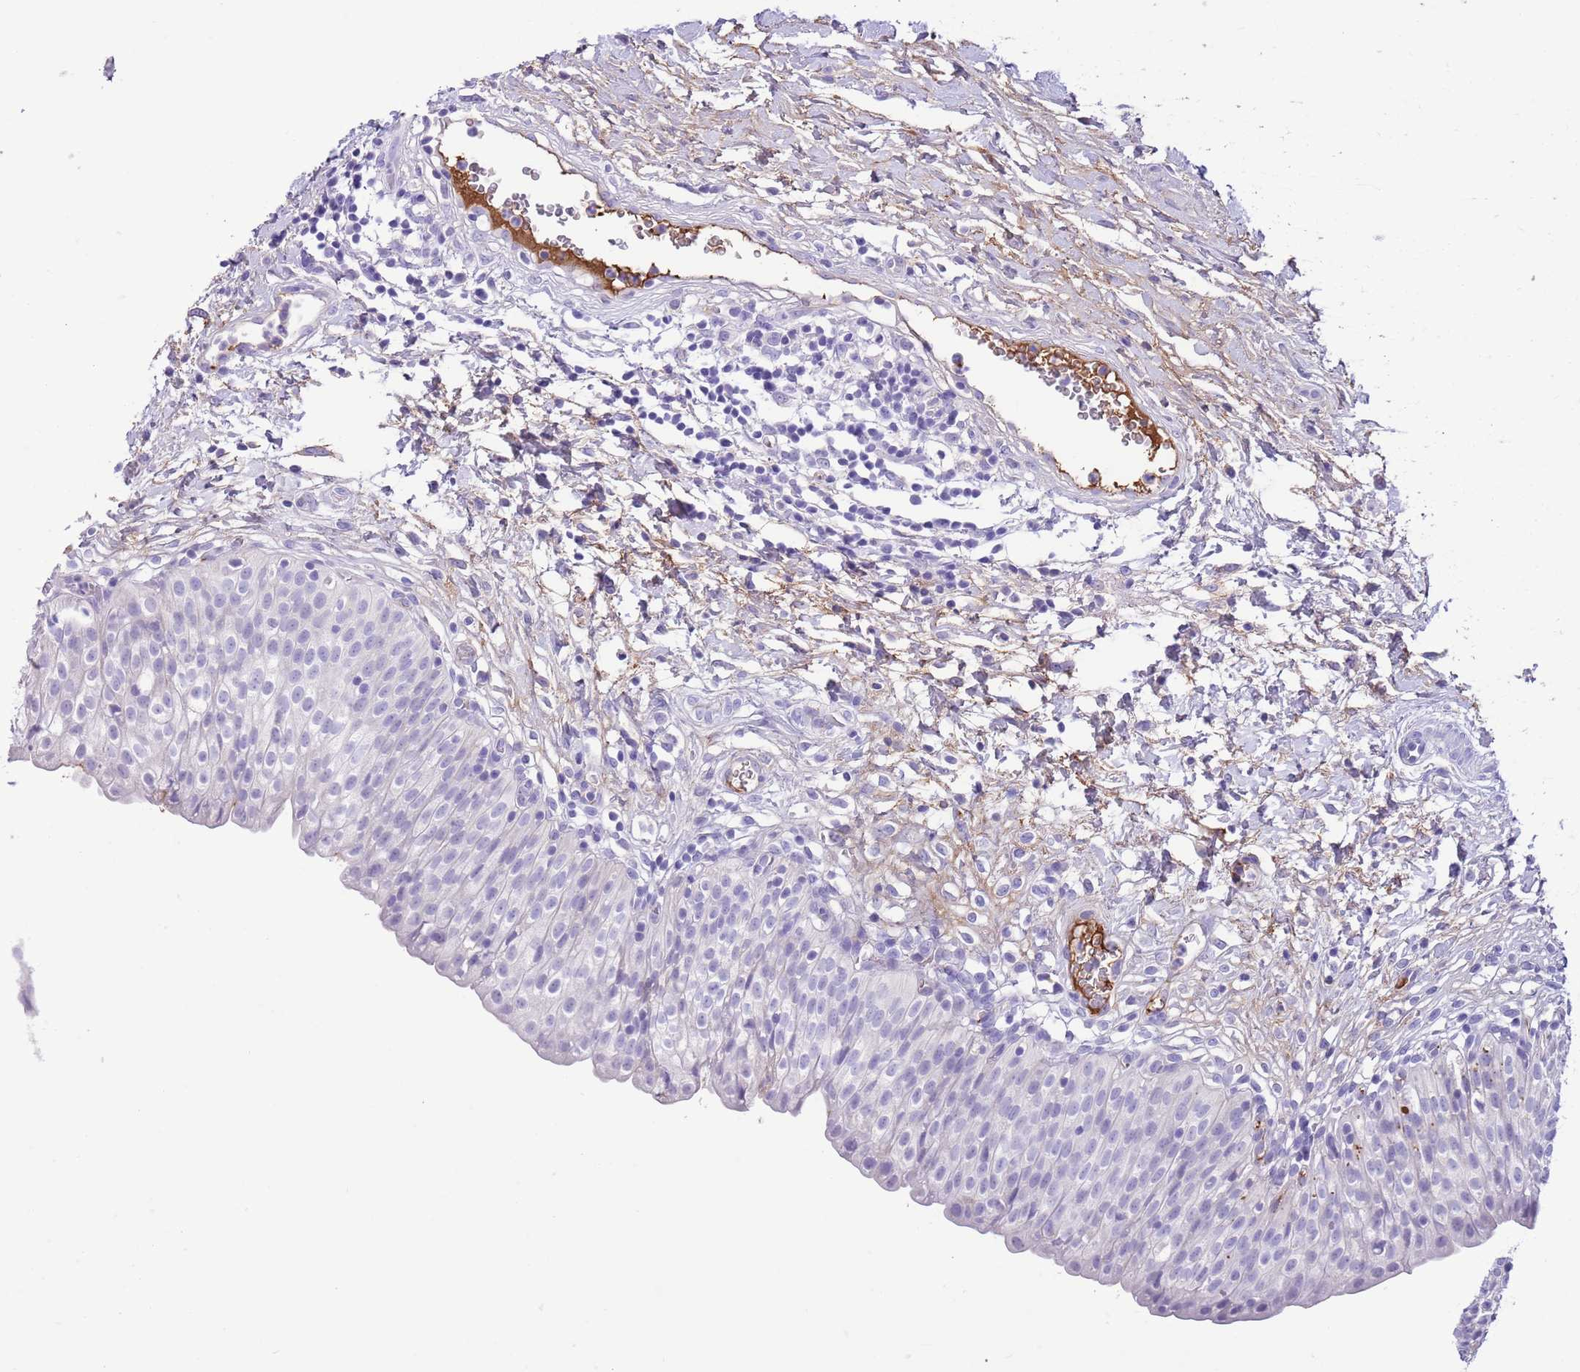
{"staining": {"intensity": "negative", "quantity": "none", "location": "none"}, "tissue": "urinary bladder", "cell_type": "Urothelial cells", "image_type": "normal", "snomed": [{"axis": "morphology", "description": "Normal tissue, NOS"}, {"axis": "topography", "description": "Urinary bladder"}], "caption": "A micrograph of human urinary bladder is negative for staining in urothelial cells. (DAB immunohistochemistry with hematoxylin counter stain).", "gene": "IGF1", "patient": {"sex": "male", "age": 55}}